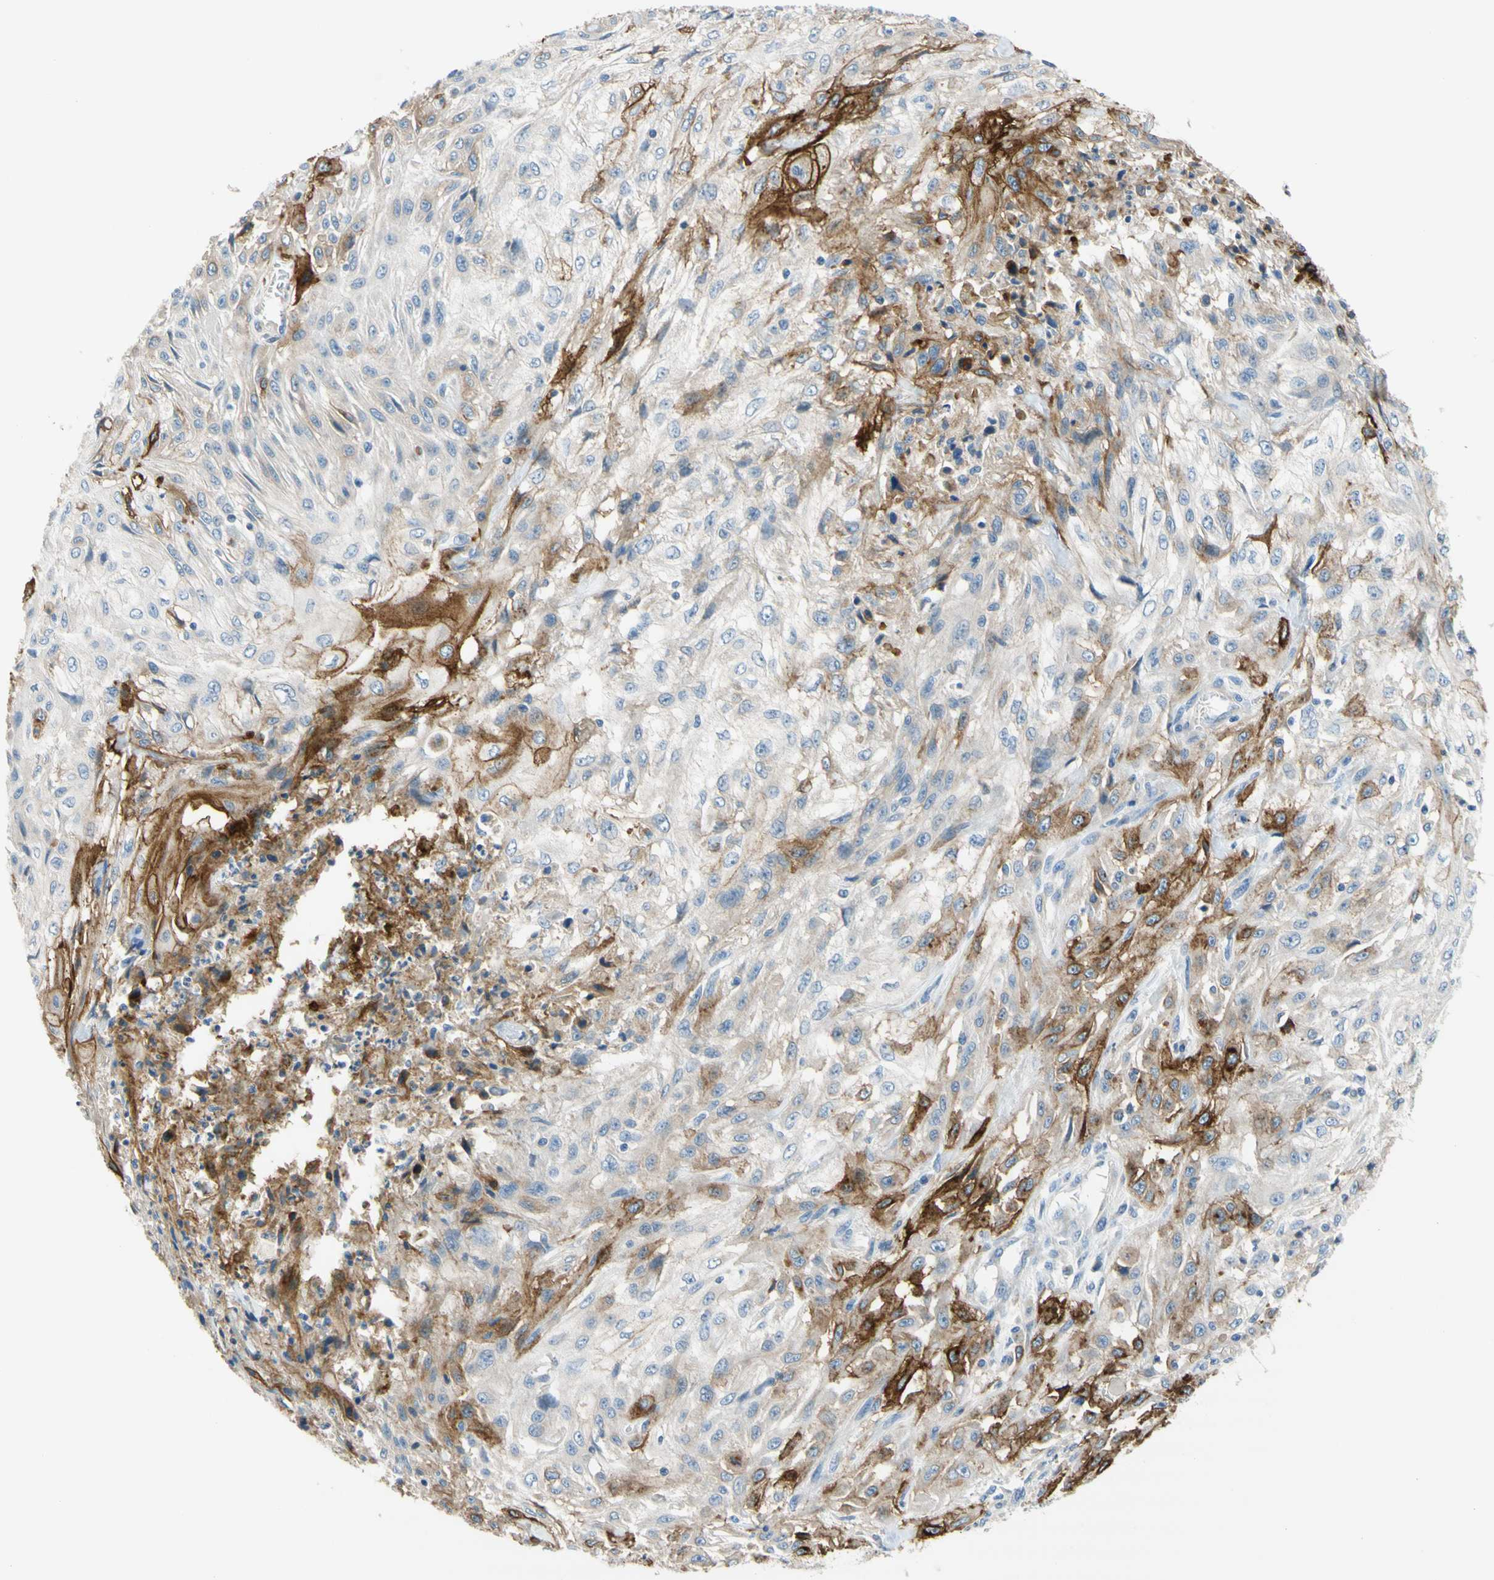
{"staining": {"intensity": "strong", "quantity": "25%-75%", "location": "cytoplasmic/membranous"}, "tissue": "skin cancer", "cell_type": "Tumor cells", "image_type": "cancer", "snomed": [{"axis": "morphology", "description": "Squamous cell carcinoma, NOS"}, {"axis": "topography", "description": "Skin"}], "caption": "Immunohistochemical staining of human skin cancer reveals high levels of strong cytoplasmic/membranous expression in approximately 25%-75% of tumor cells.", "gene": "F3", "patient": {"sex": "male", "age": 75}}